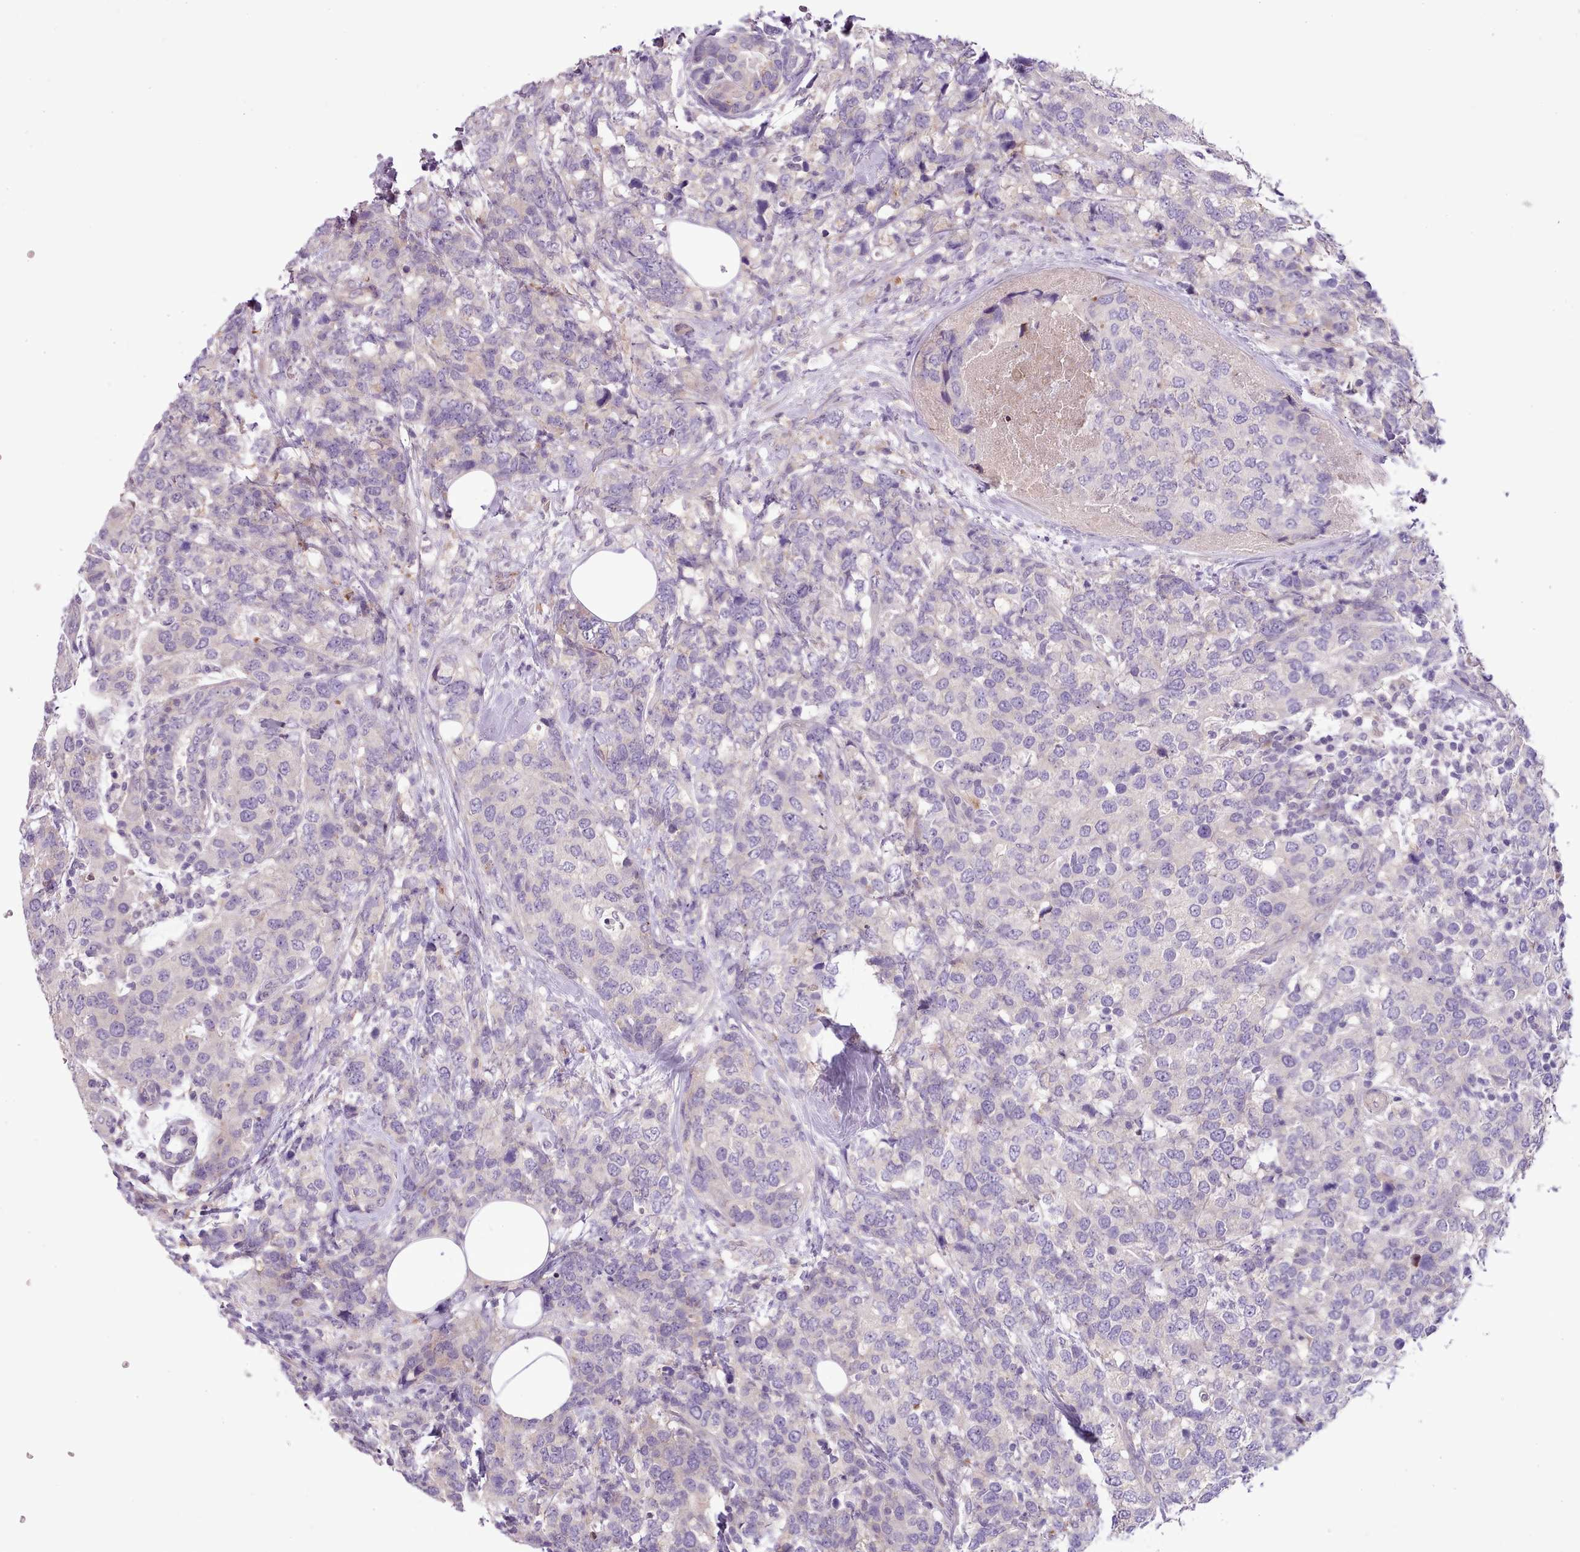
{"staining": {"intensity": "negative", "quantity": "none", "location": "none"}, "tissue": "breast cancer", "cell_type": "Tumor cells", "image_type": "cancer", "snomed": [{"axis": "morphology", "description": "Lobular carcinoma"}, {"axis": "topography", "description": "Breast"}], "caption": "An IHC image of lobular carcinoma (breast) is shown. There is no staining in tumor cells of lobular carcinoma (breast).", "gene": "SETX", "patient": {"sex": "female", "age": 59}}